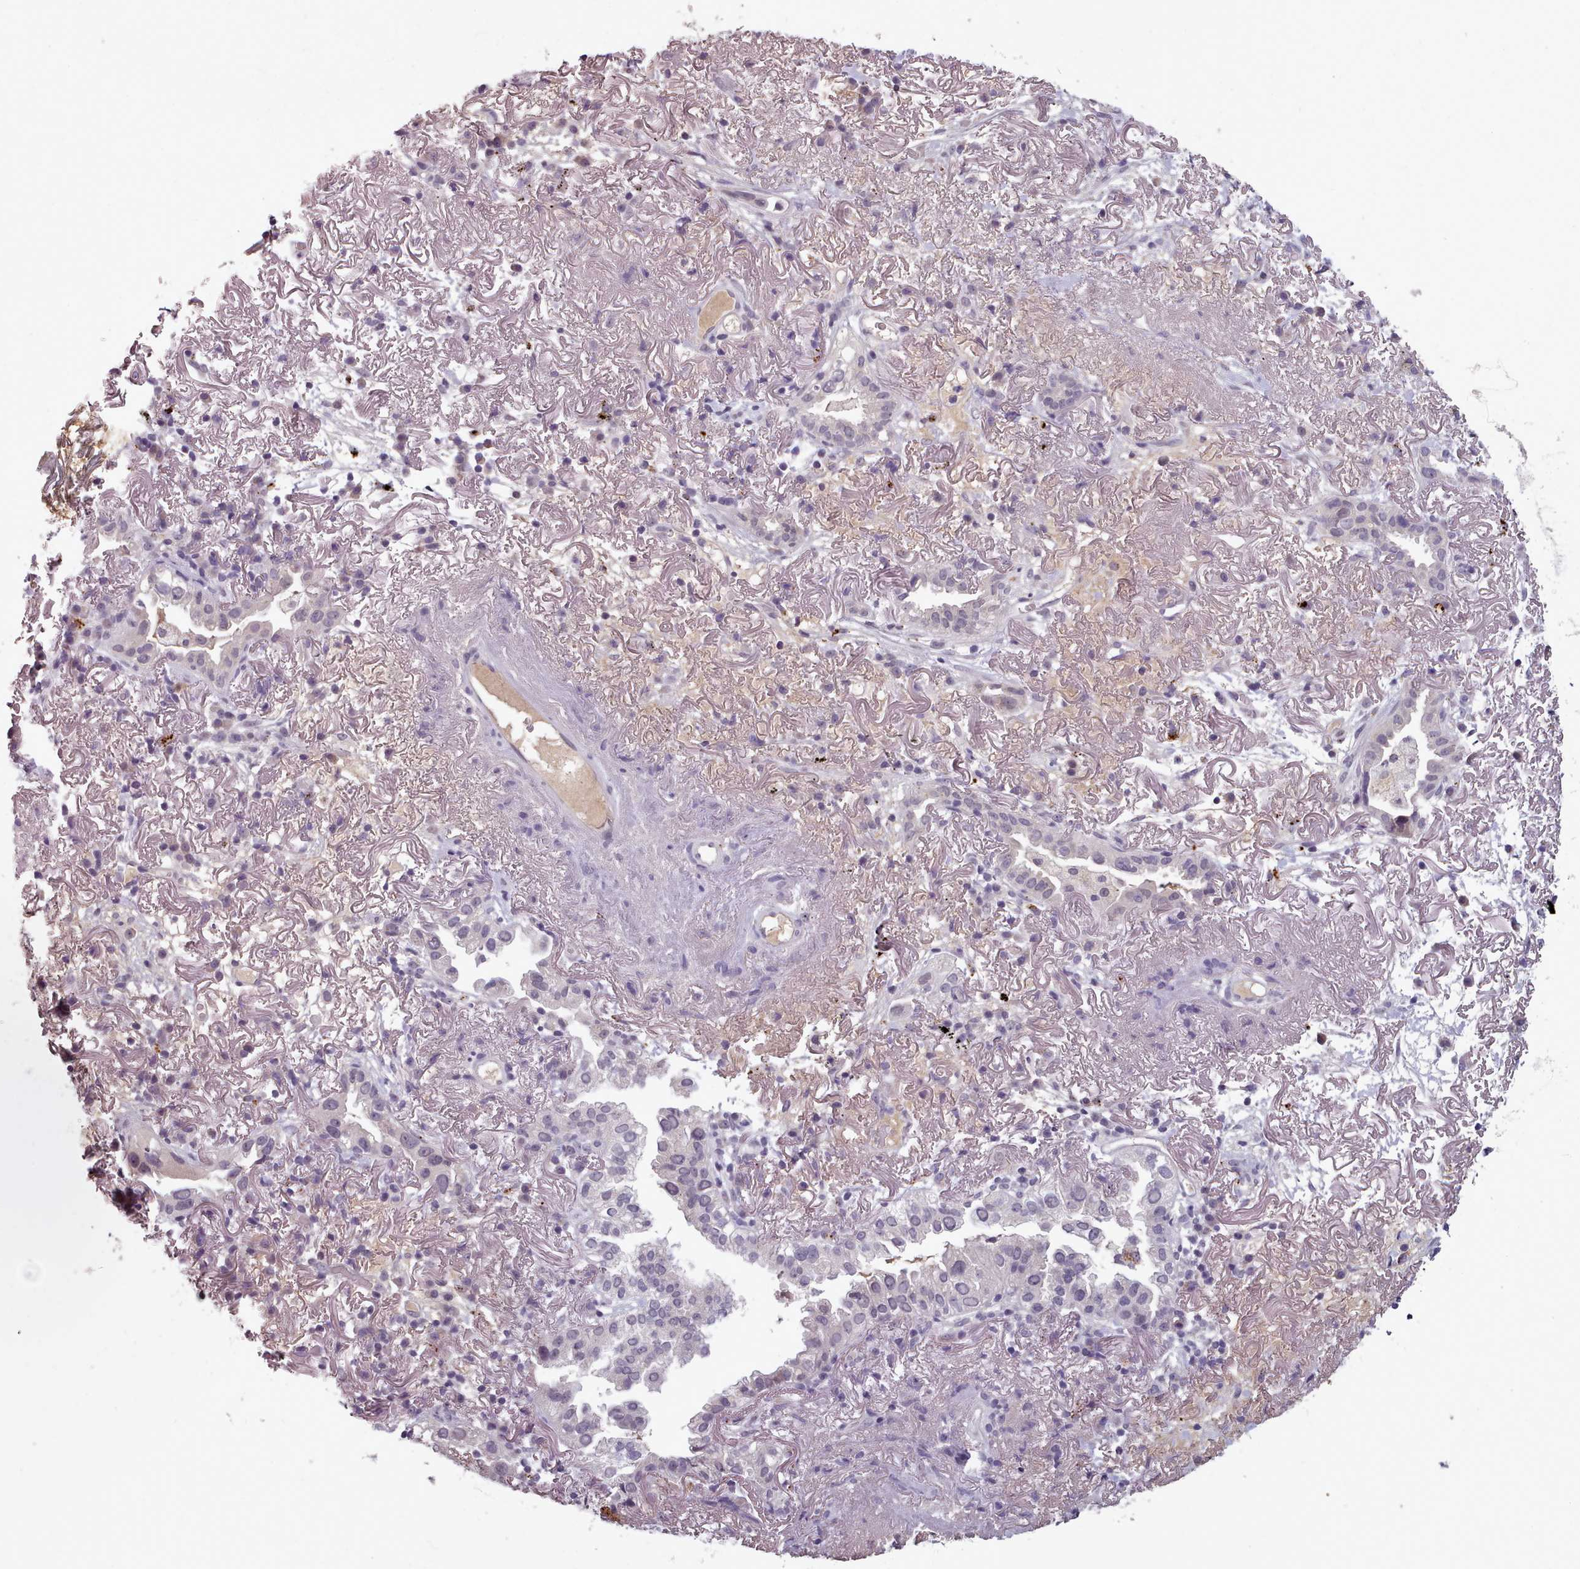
{"staining": {"intensity": "negative", "quantity": "none", "location": "none"}, "tissue": "lung cancer", "cell_type": "Tumor cells", "image_type": "cancer", "snomed": [{"axis": "morphology", "description": "Adenocarcinoma, NOS"}, {"axis": "topography", "description": "Lung"}], "caption": "IHC histopathology image of neoplastic tissue: lung cancer (adenocarcinoma) stained with DAB shows no significant protein positivity in tumor cells.", "gene": "PBX4", "patient": {"sex": "female", "age": 69}}